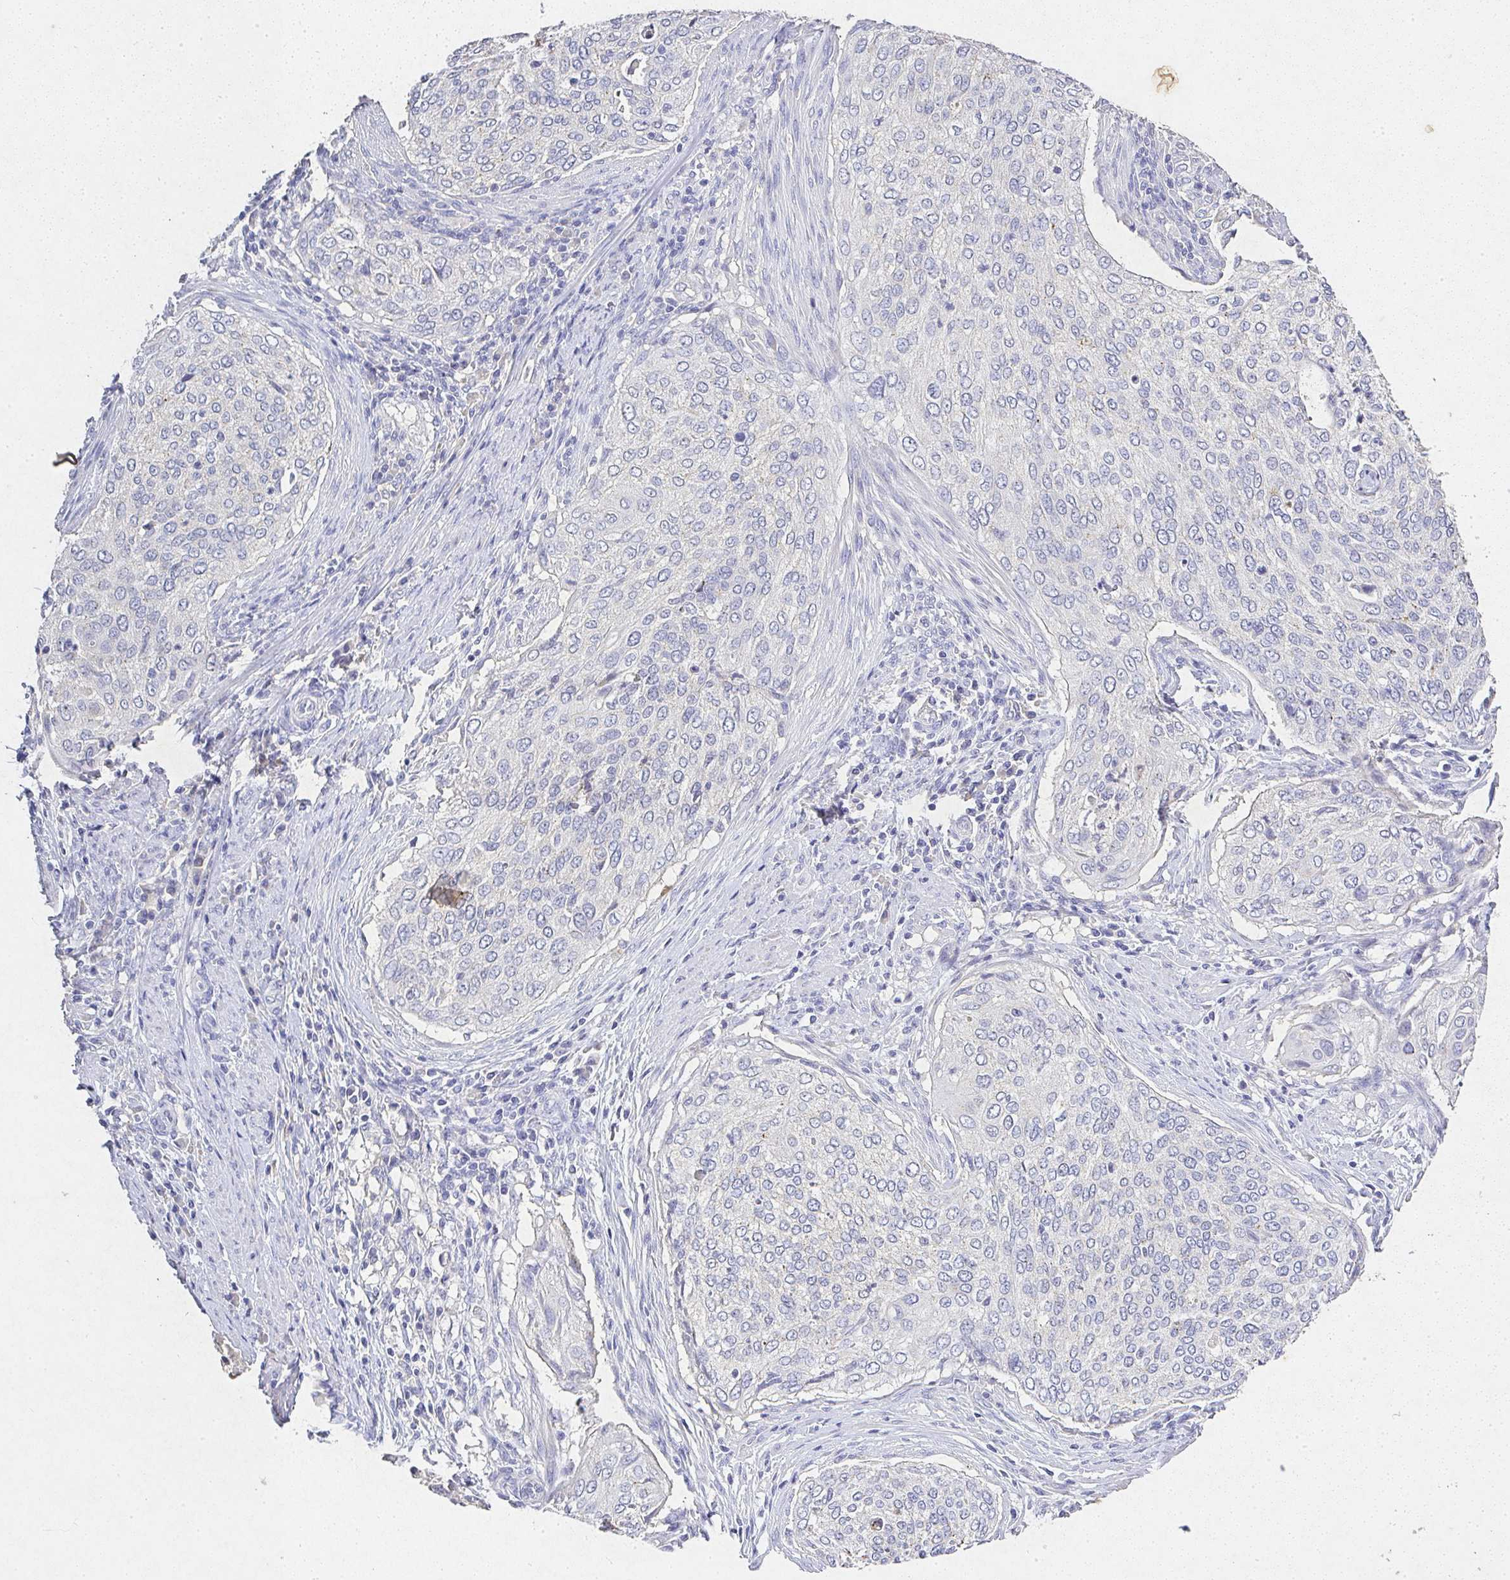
{"staining": {"intensity": "negative", "quantity": "none", "location": "none"}, "tissue": "cervical cancer", "cell_type": "Tumor cells", "image_type": "cancer", "snomed": [{"axis": "morphology", "description": "Squamous cell carcinoma, NOS"}, {"axis": "topography", "description": "Cervix"}], "caption": "Histopathology image shows no protein positivity in tumor cells of cervical cancer (squamous cell carcinoma) tissue.", "gene": "RPS2", "patient": {"sex": "female", "age": 38}}